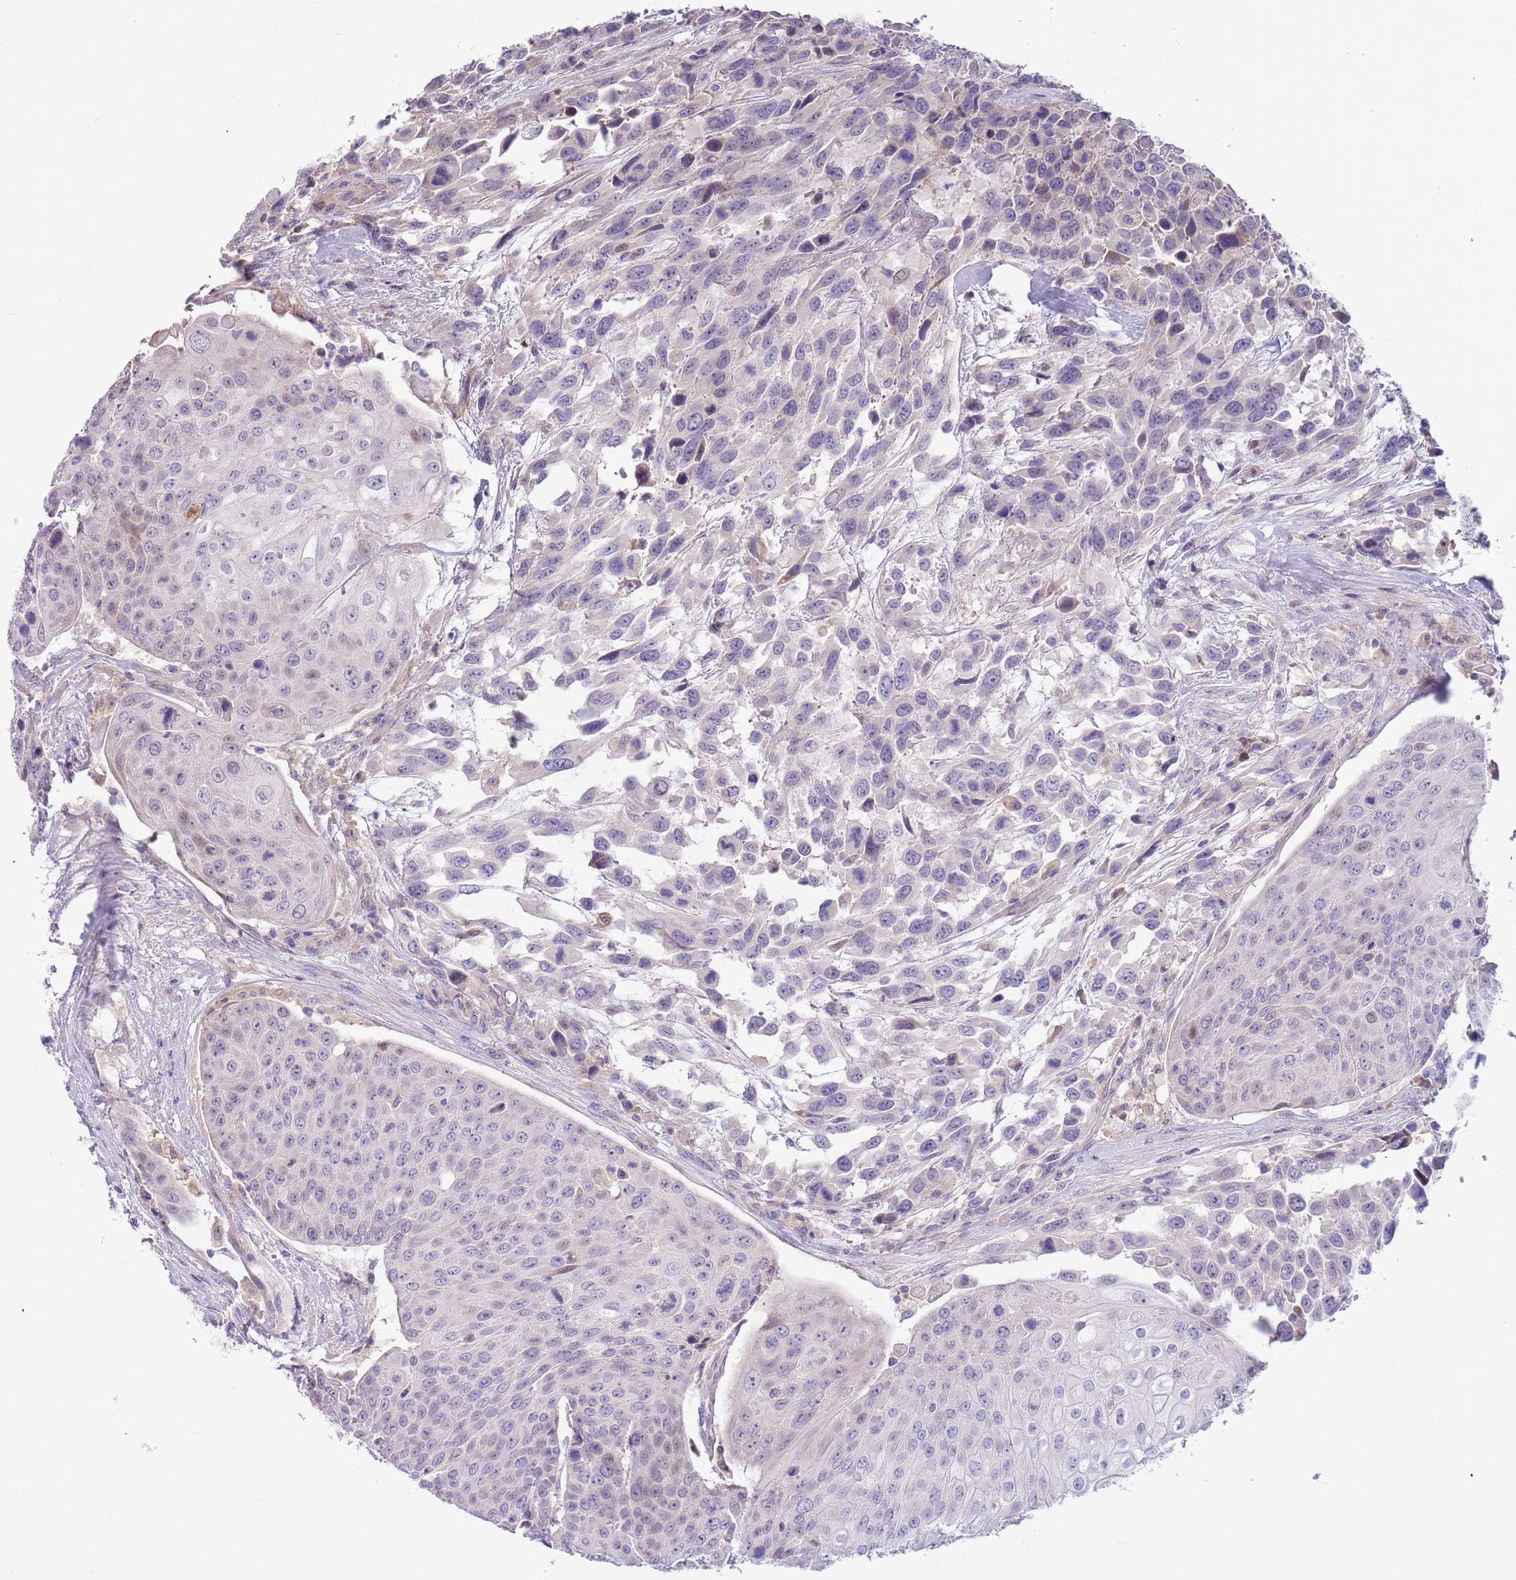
{"staining": {"intensity": "negative", "quantity": "none", "location": "none"}, "tissue": "urothelial cancer", "cell_type": "Tumor cells", "image_type": "cancer", "snomed": [{"axis": "morphology", "description": "Urothelial carcinoma, High grade"}, {"axis": "topography", "description": "Urinary bladder"}], "caption": "IHC of urothelial cancer shows no expression in tumor cells.", "gene": "CABYR", "patient": {"sex": "female", "age": 70}}